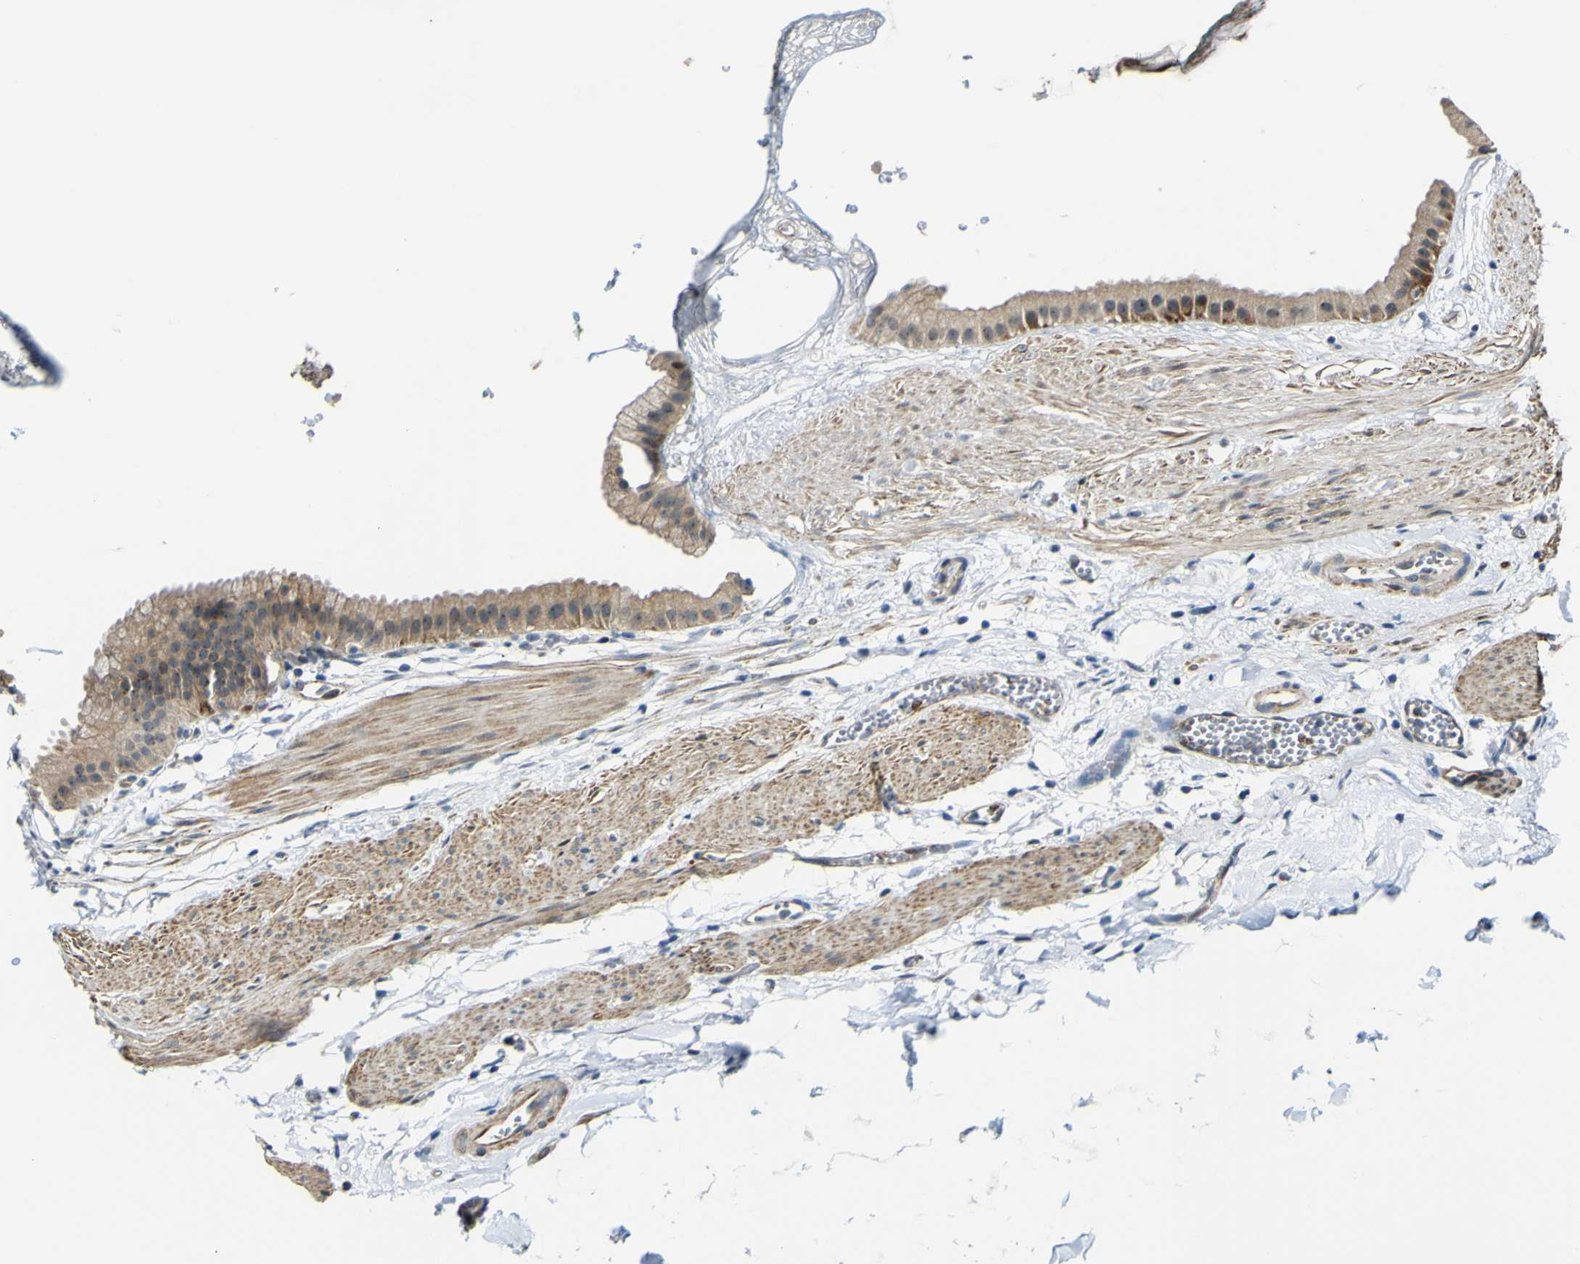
{"staining": {"intensity": "strong", "quantity": "25%-75%", "location": "cytoplasmic/membranous,nuclear"}, "tissue": "gallbladder", "cell_type": "Glandular cells", "image_type": "normal", "snomed": [{"axis": "morphology", "description": "Normal tissue, NOS"}, {"axis": "topography", "description": "Gallbladder"}], "caption": "Immunohistochemistry of normal human gallbladder exhibits high levels of strong cytoplasmic/membranous,nuclear staining in about 25%-75% of glandular cells. (DAB IHC, brown staining for protein, blue staining for nuclei).", "gene": "KDM7A", "patient": {"sex": "female", "age": 64}}